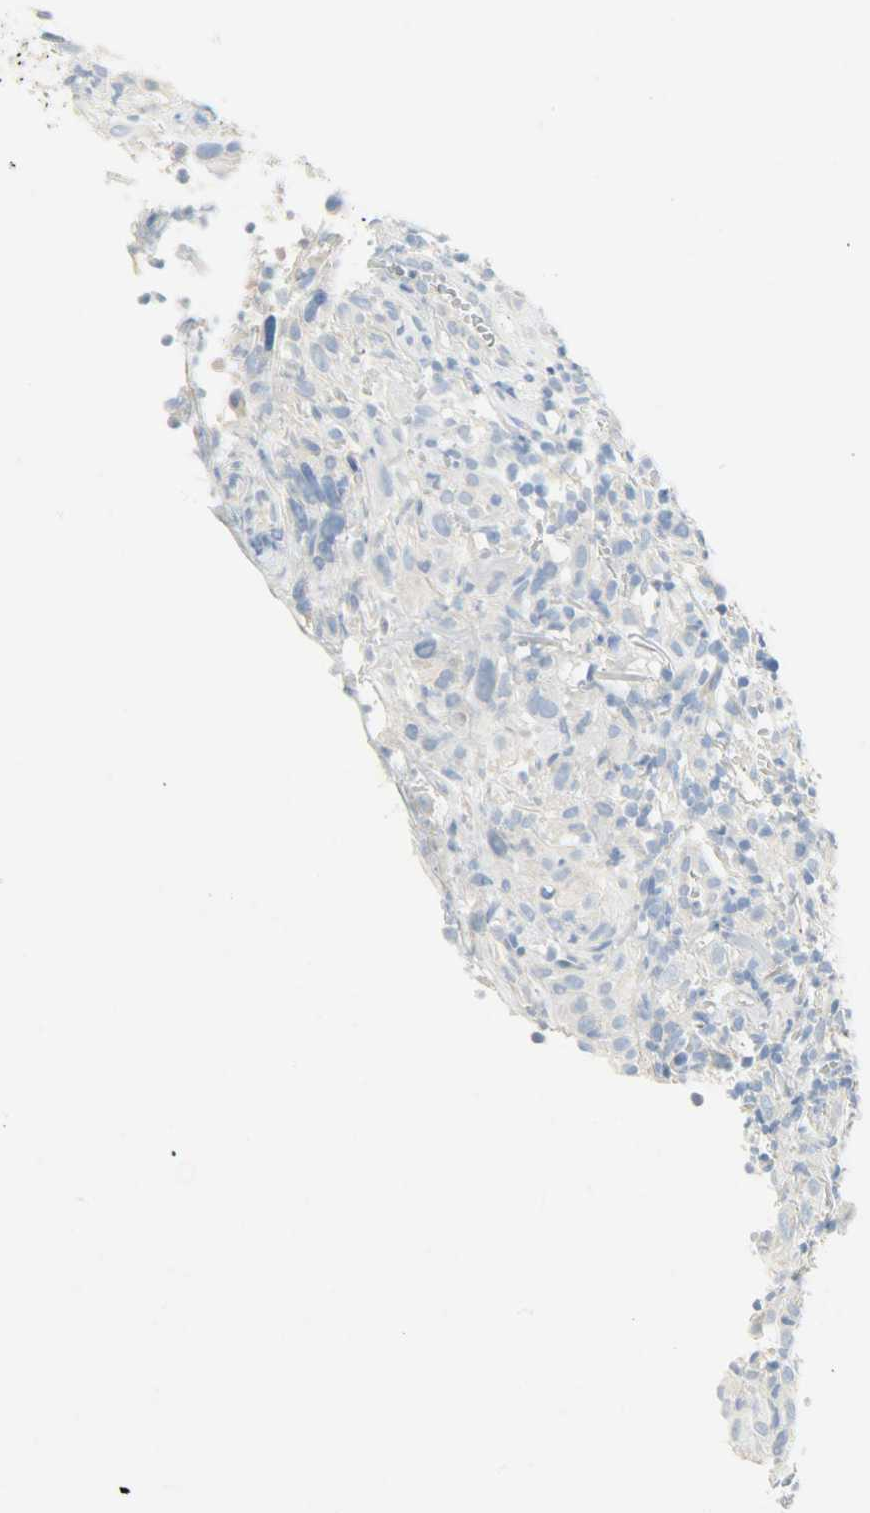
{"staining": {"intensity": "negative", "quantity": "none", "location": "none"}, "tissue": "thyroid cancer", "cell_type": "Tumor cells", "image_type": "cancer", "snomed": [{"axis": "morphology", "description": "Carcinoma, NOS"}, {"axis": "topography", "description": "Thyroid gland"}], "caption": "Tumor cells are negative for brown protein staining in thyroid cancer (carcinoma).", "gene": "PROM1", "patient": {"sex": "female", "age": 77}}